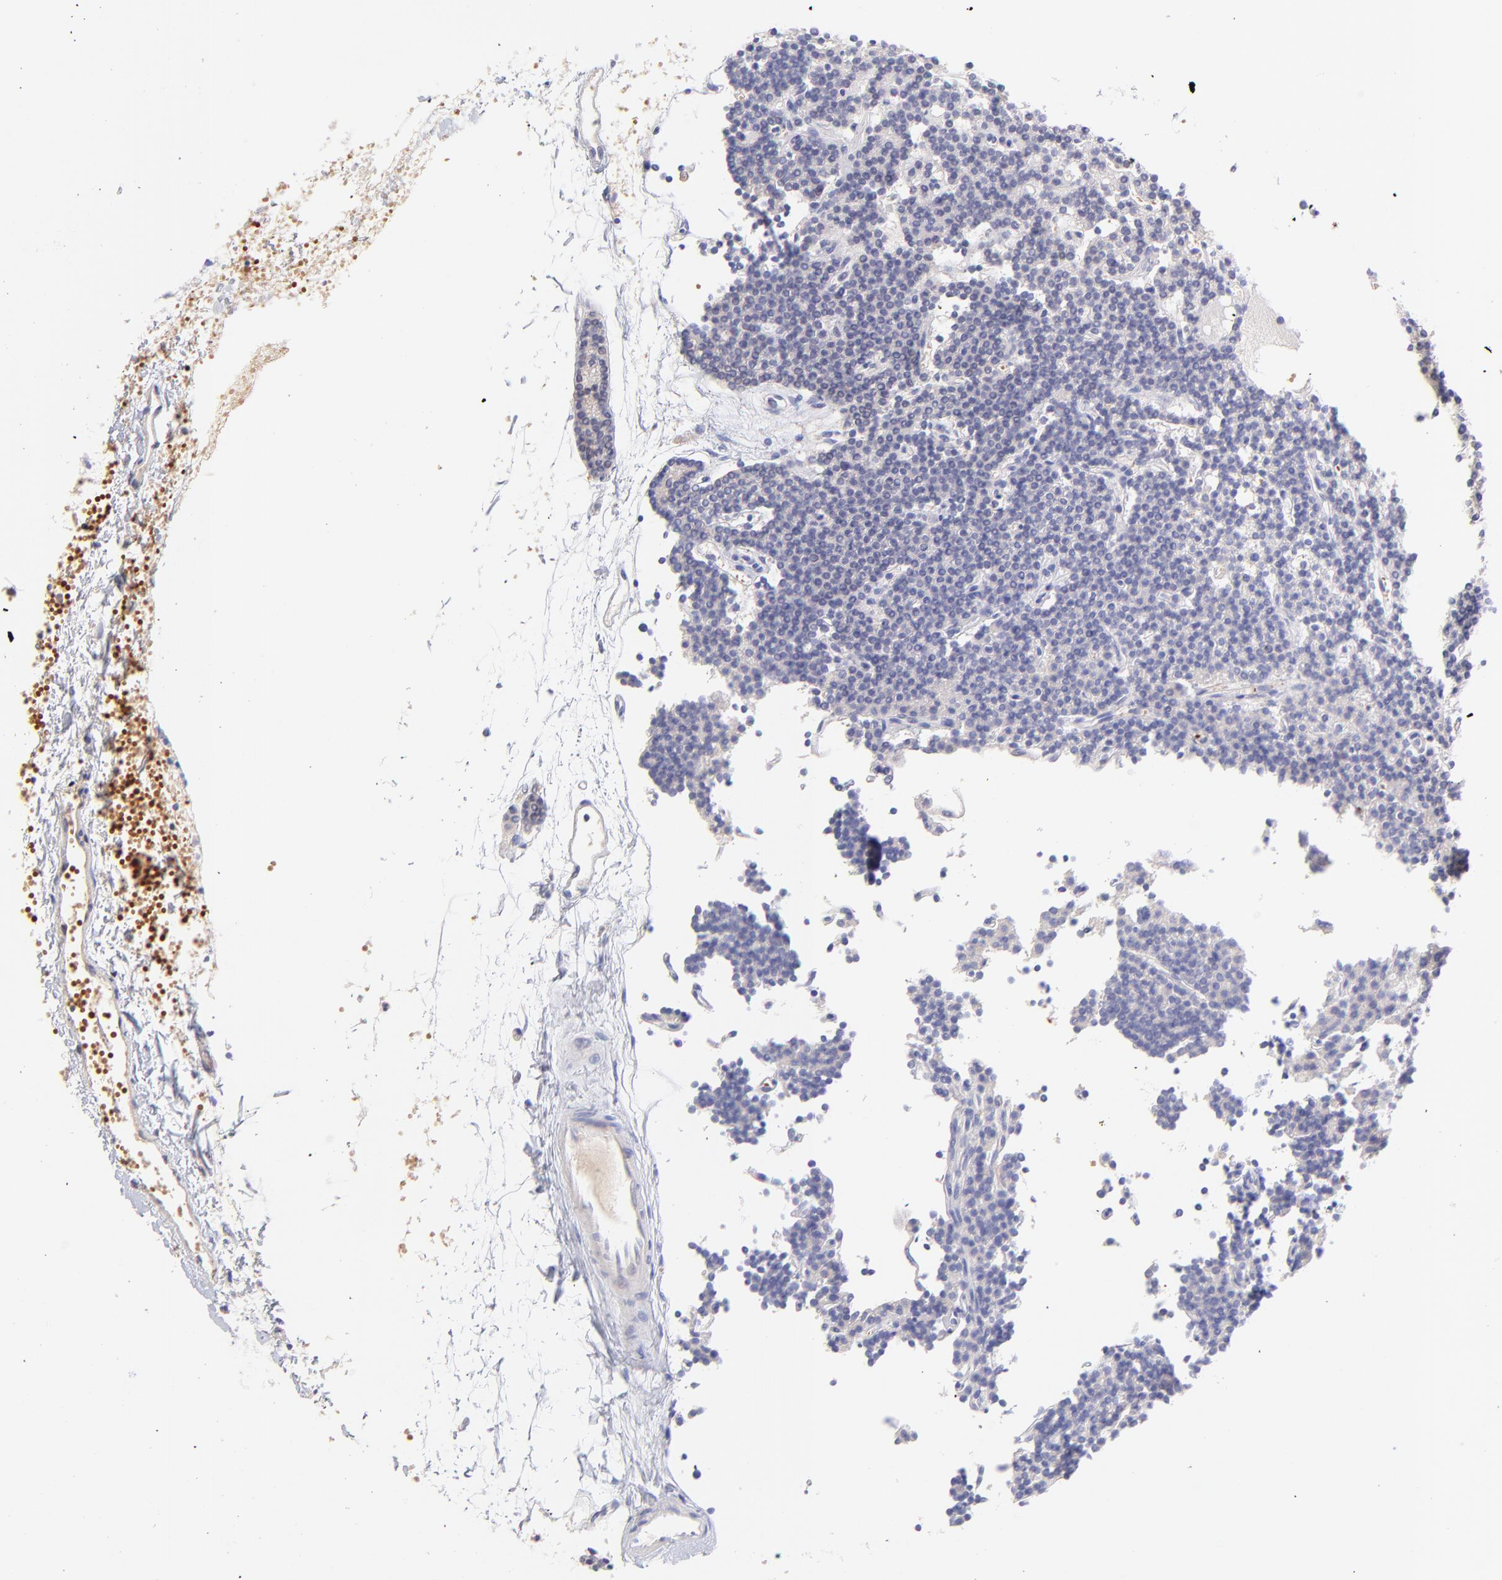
{"staining": {"intensity": "negative", "quantity": "none", "location": "none"}, "tissue": "parathyroid gland", "cell_type": "Glandular cells", "image_type": "normal", "snomed": [{"axis": "morphology", "description": "Normal tissue, NOS"}, {"axis": "topography", "description": "Parathyroid gland"}], "caption": "The photomicrograph exhibits no staining of glandular cells in normal parathyroid gland. (Stains: DAB (3,3'-diaminobenzidine) immunohistochemistry (IHC) with hematoxylin counter stain, Microscopy: brightfield microscopy at high magnification).", "gene": "FRMPD3", "patient": {"sex": "female", "age": 45}}